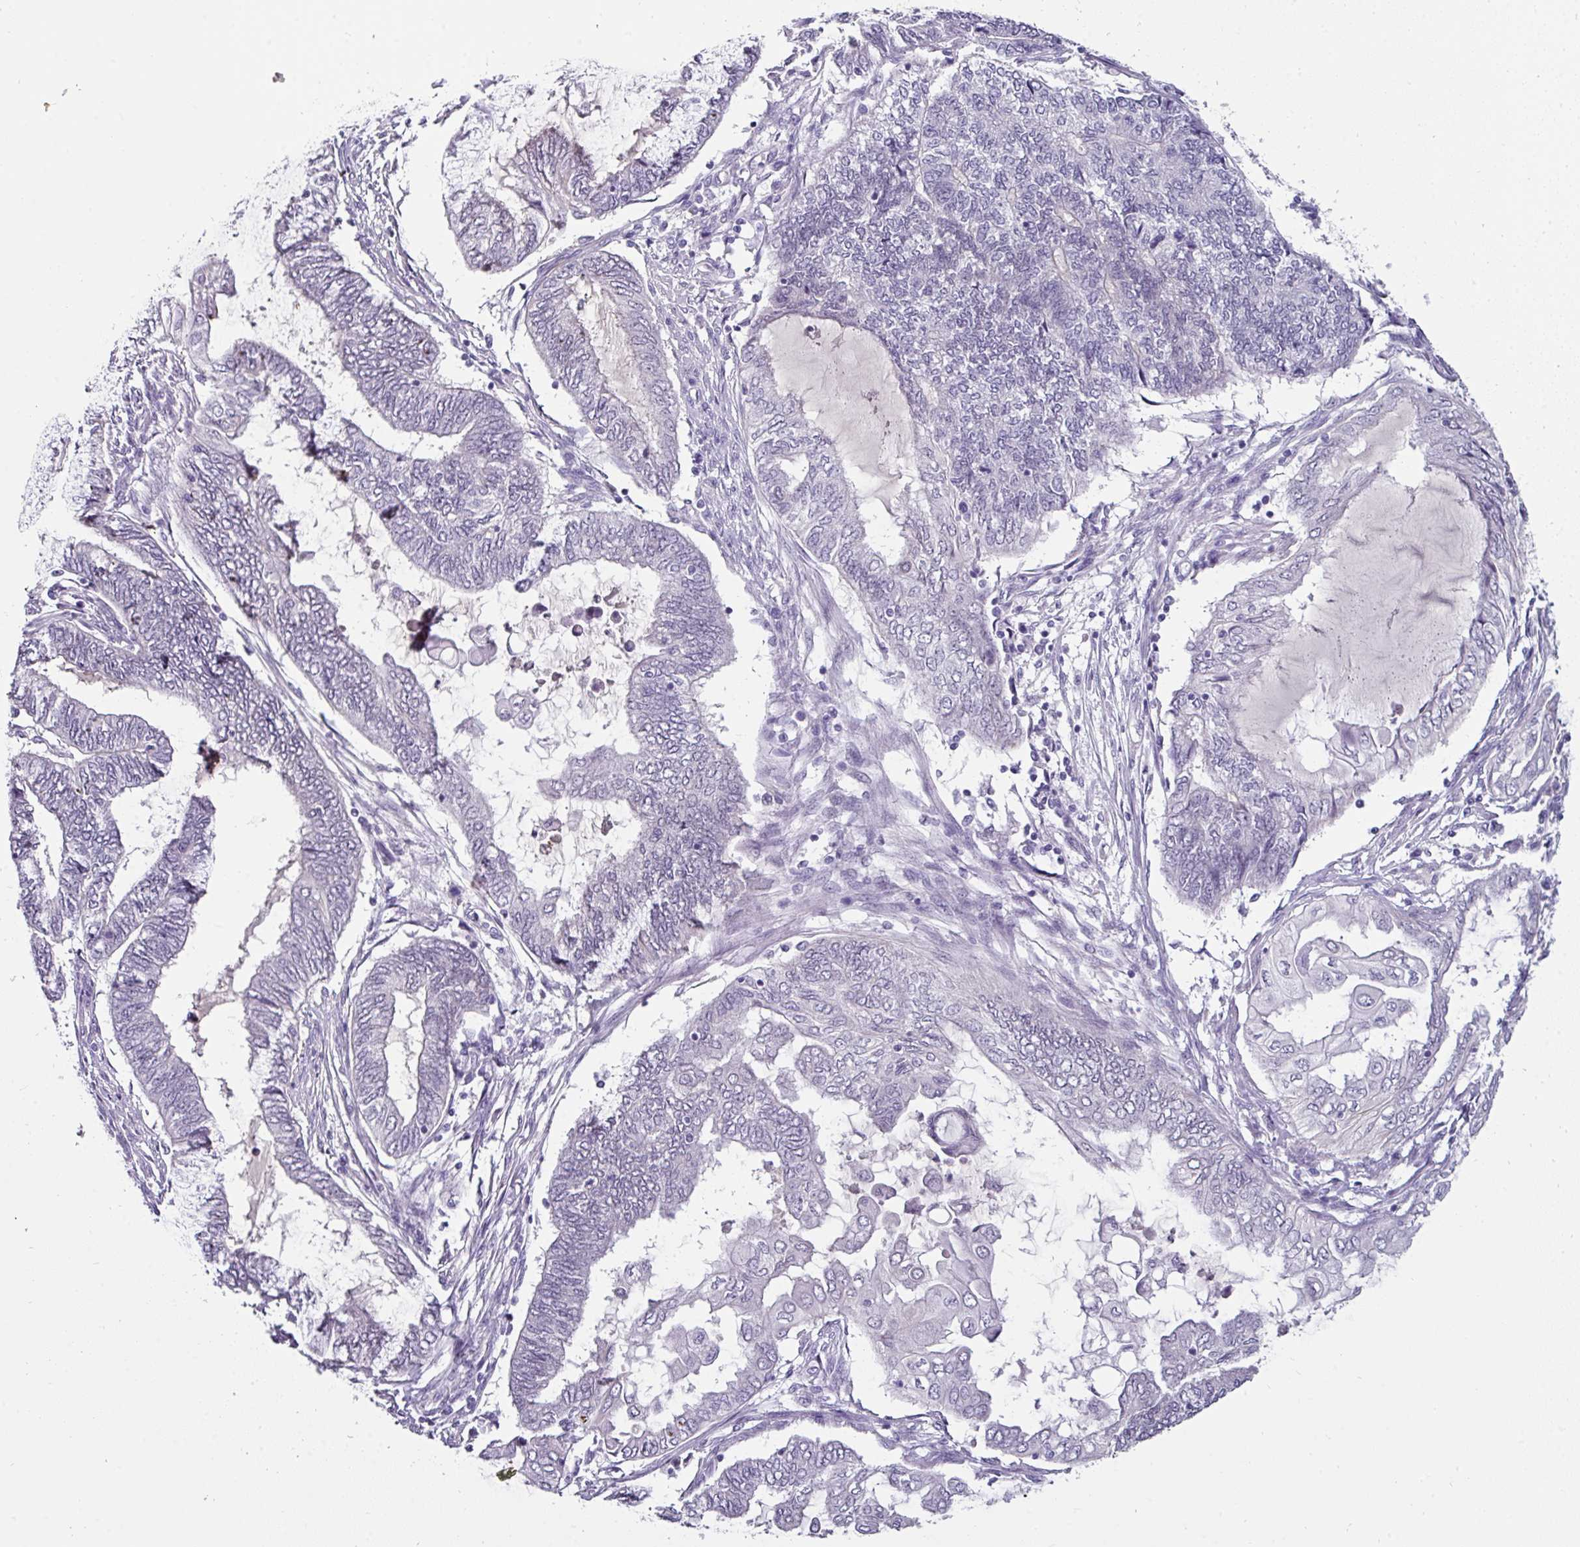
{"staining": {"intensity": "negative", "quantity": "none", "location": "none"}, "tissue": "endometrial cancer", "cell_type": "Tumor cells", "image_type": "cancer", "snomed": [{"axis": "morphology", "description": "Adenocarcinoma, NOS"}, {"axis": "topography", "description": "Uterus"}, {"axis": "topography", "description": "Endometrium"}], "caption": "An immunohistochemistry (IHC) histopathology image of endometrial cancer is shown. There is no staining in tumor cells of endometrial cancer.", "gene": "EYA3", "patient": {"sex": "female", "age": 70}}